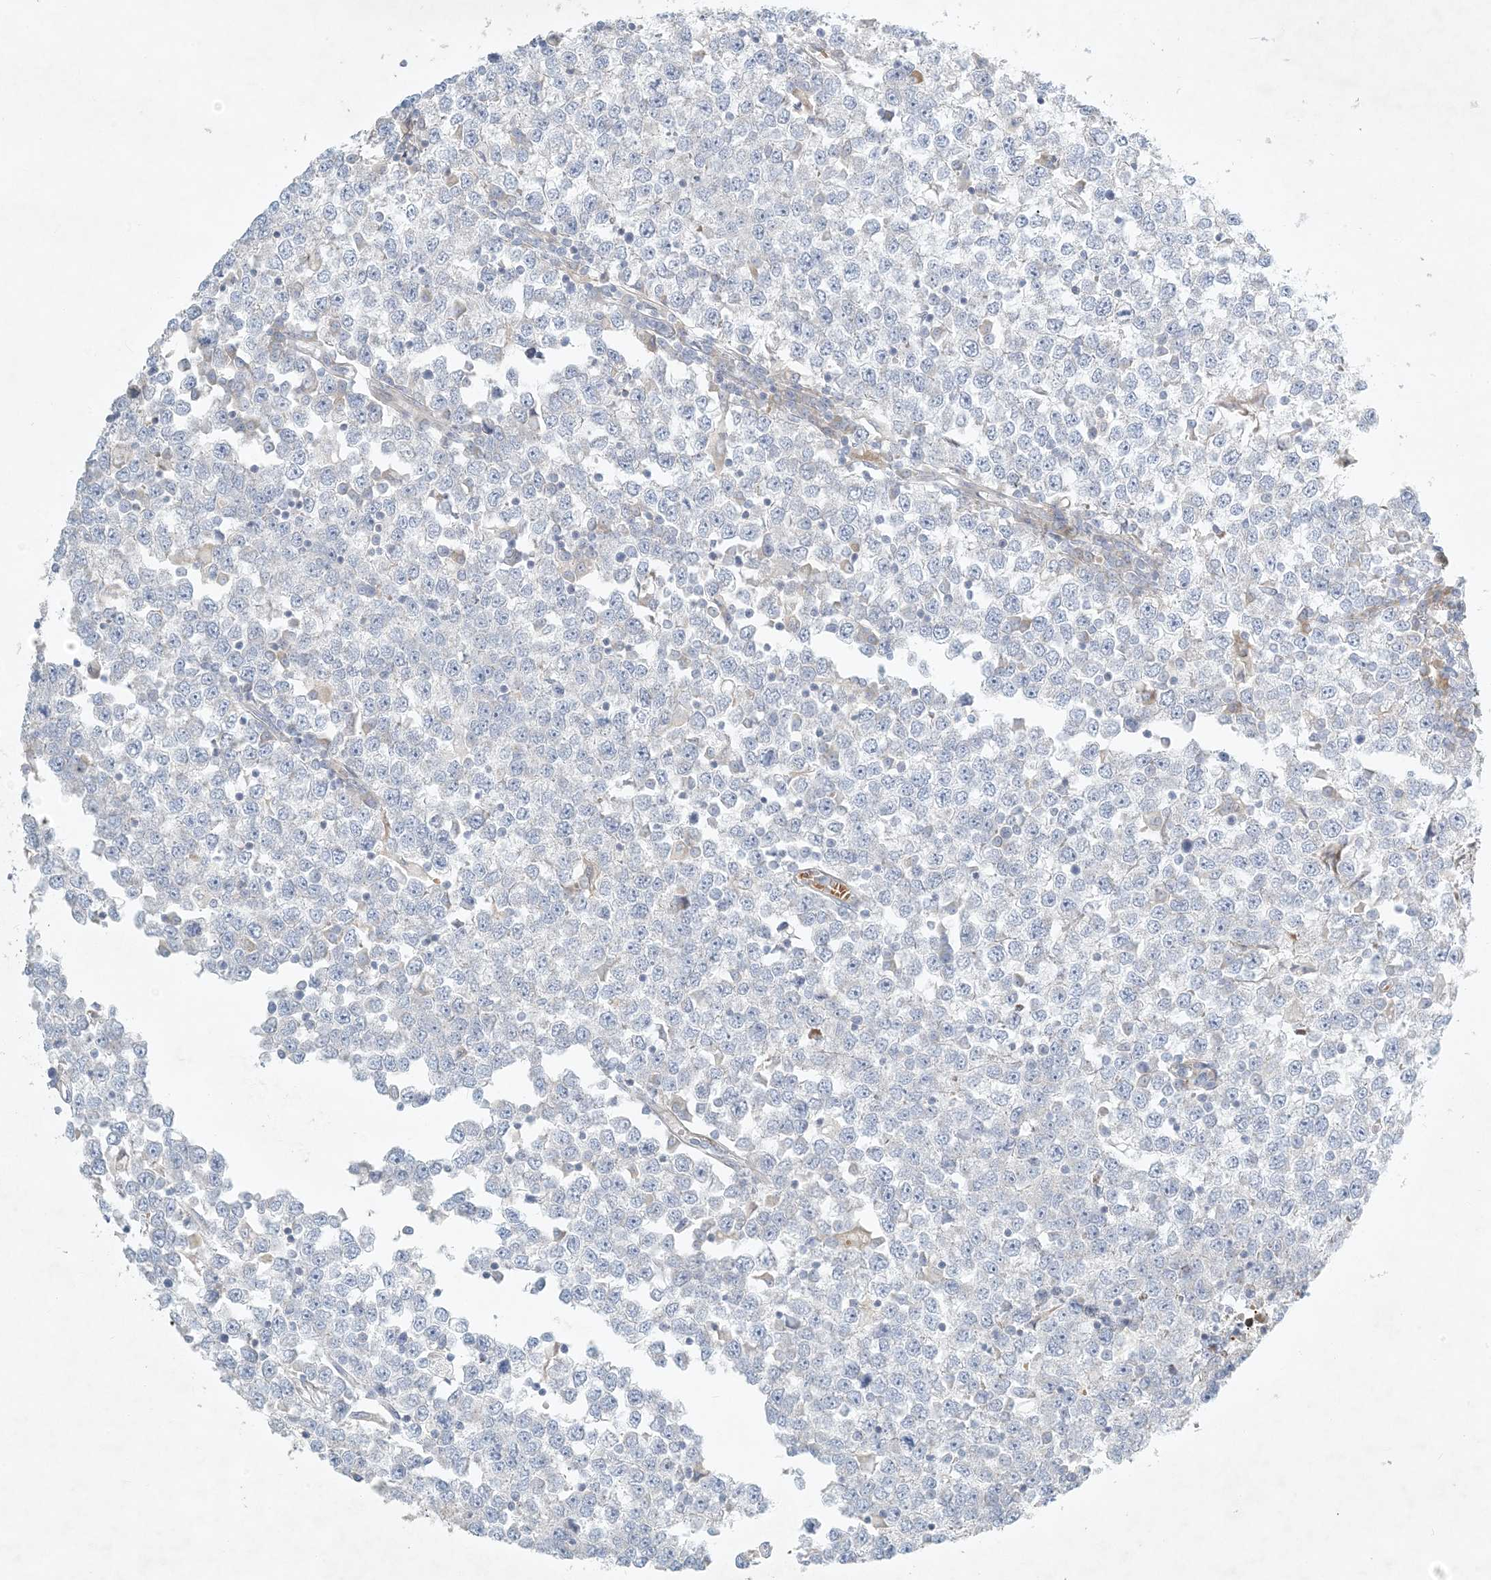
{"staining": {"intensity": "negative", "quantity": "none", "location": "none"}, "tissue": "testis cancer", "cell_type": "Tumor cells", "image_type": "cancer", "snomed": [{"axis": "morphology", "description": "Seminoma, NOS"}, {"axis": "topography", "description": "Testis"}], "caption": "This histopathology image is of testis cancer (seminoma) stained with IHC to label a protein in brown with the nuclei are counter-stained blue. There is no expression in tumor cells.", "gene": "ZNF385D", "patient": {"sex": "male", "age": 65}}